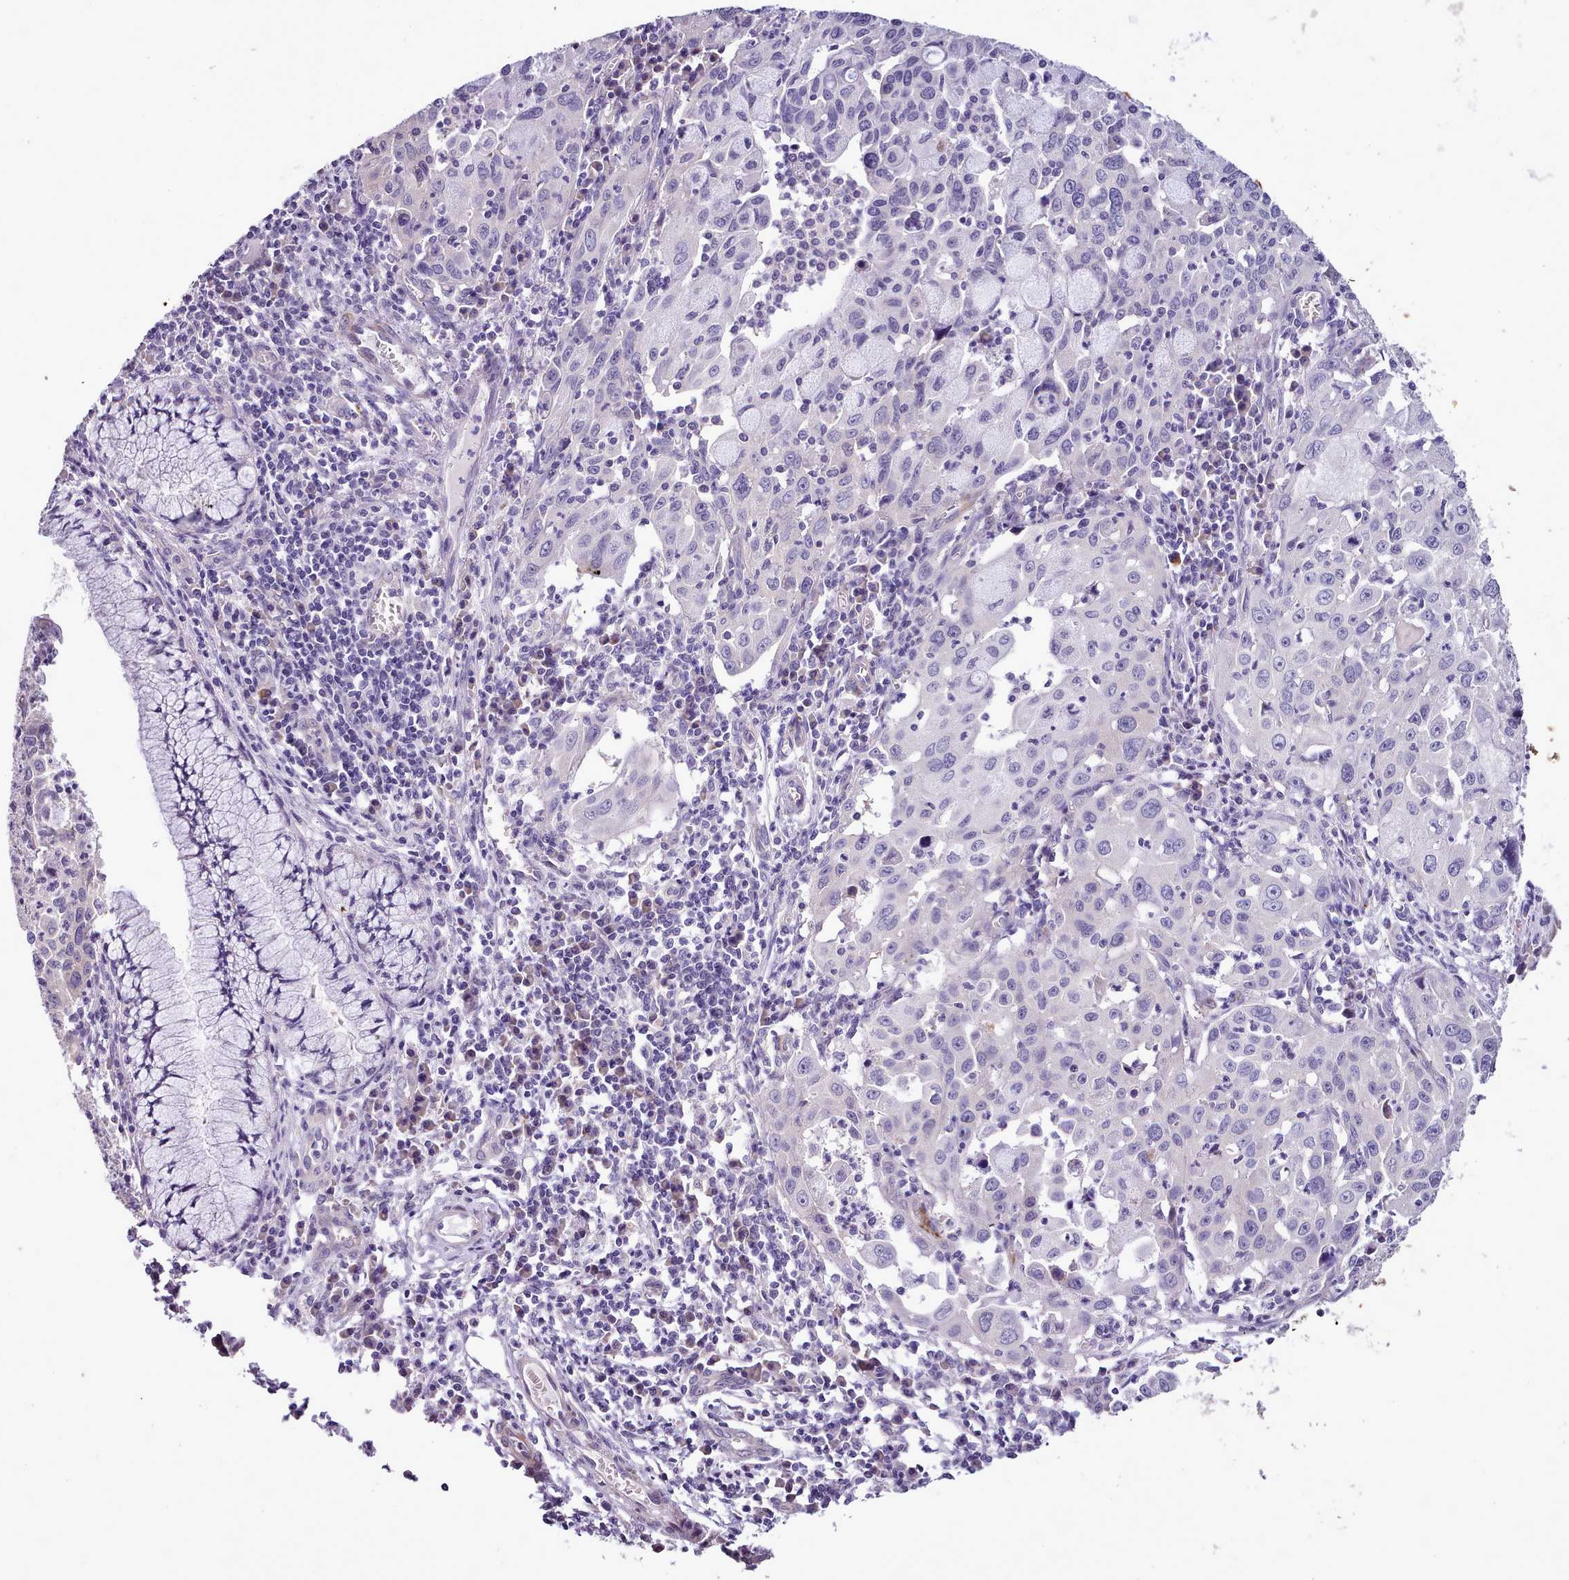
{"staining": {"intensity": "negative", "quantity": "none", "location": "none"}, "tissue": "cervical cancer", "cell_type": "Tumor cells", "image_type": "cancer", "snomed": [{"axis": "morphology", "description": "Squamous cell carcinoma, NOS"}, {"axis": "topography", "description": "Cervix"}], "caption": "DAB (3,3'-diaminobenzidine) immunohistochemical staining of human cervical squamous cell carcinoma displays no significant expression in tumor cells.", "gene": "SETX", "patient": {"sex": "female", "age": 42}}